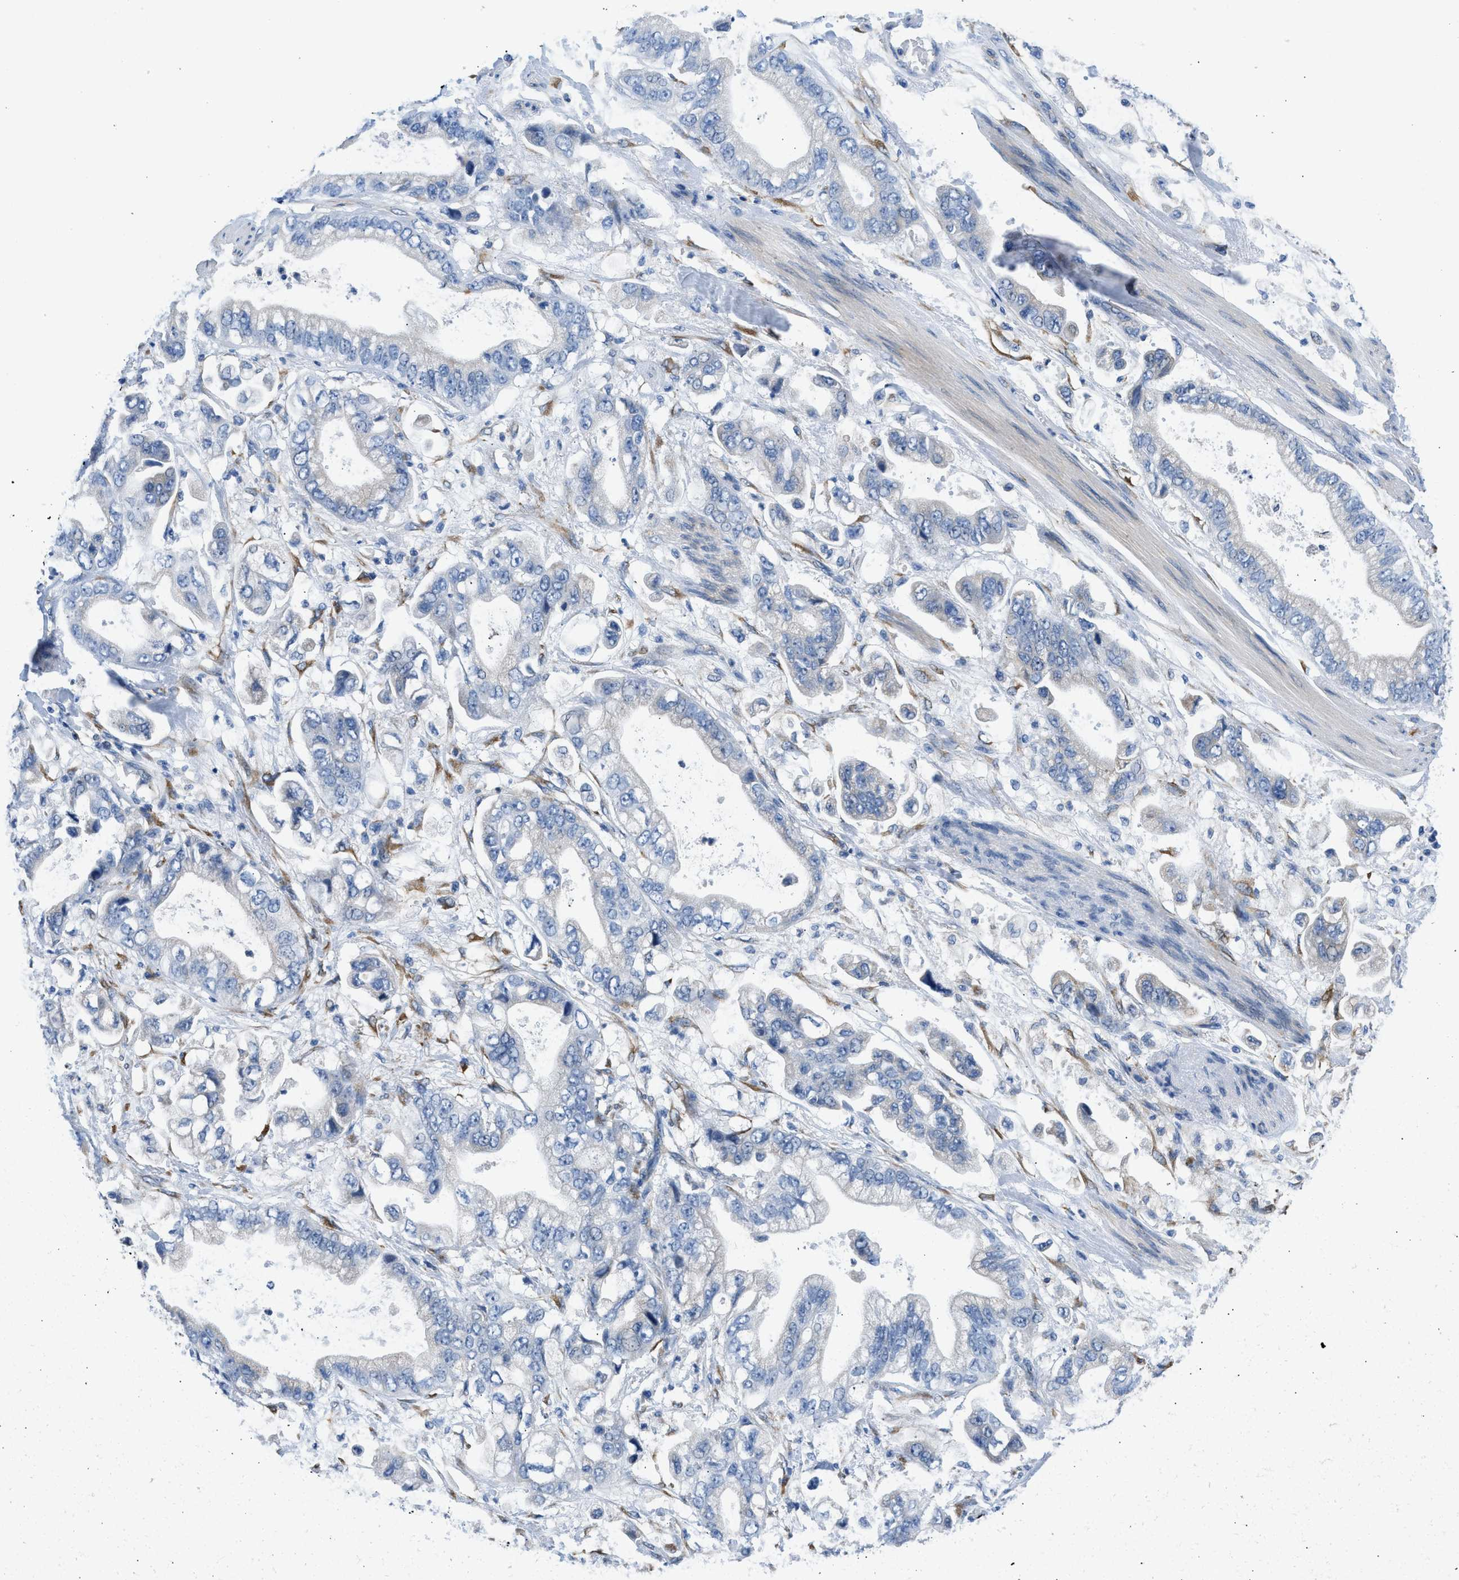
{"staining": {"intensity": "weak", "quantity": "<25%", "location": "cytoplasmic/membranous"}, "tissue": "stomach cancer", "cell_type": "Tumor cells", "image_type": "cancer", "snomed": [{"axis": "morphology", "description": "Normal tissue, NOS"}, {"axis": "morphology", "description": "Adenocarcinoma, NOS"}, {"axis": "topography", "description": "Stomach"}], "caption": "The photomicrograph displays no staining of tumor cells in stomach cancer (adenocarcinoma).", "gene": "BNC2", "patient": {"sex": "male", "age": 62}}